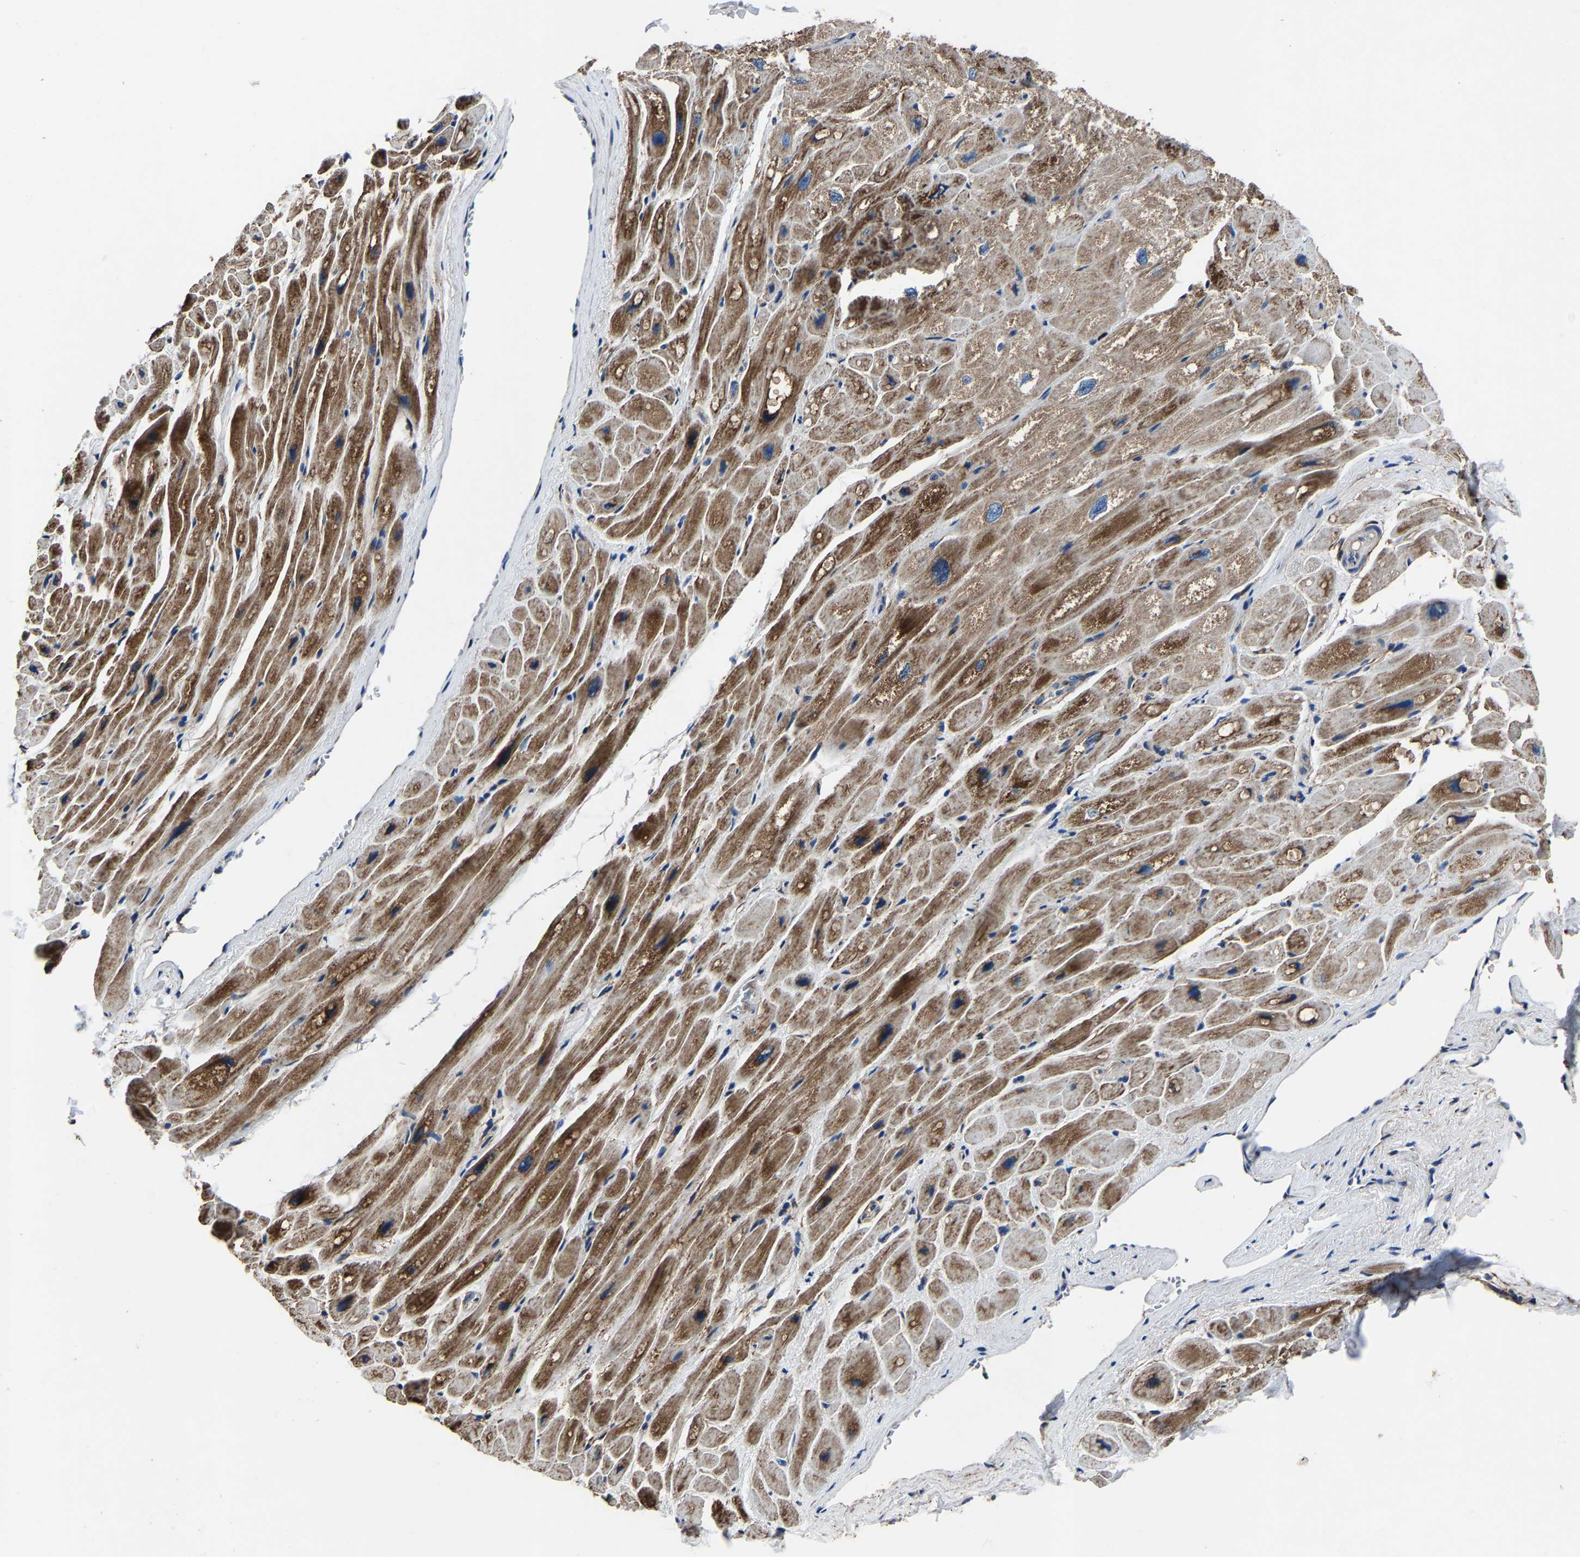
{"staining": {"intensity": "moderate", "quantity": ">75%", "location": "cytoplasmic/membranous"}, "tissue": "heart muscle", "cell_type": "Cardiomyocytes", "image_type": "normal", "snomed": [{"axis": "morphology", "description": "Normal tissue, NOS"}, {"axis": "topography", "description": "Heart"}], "caption": "Immunohistochemical staining of normal heart muscle exhibits >75% levels of moderate cytoplasmic/membranous protein positivity in about >75% of cardiomyocytes.", "gene": "KIAA1958", "patient": {"sex": "male", "age": 49}}